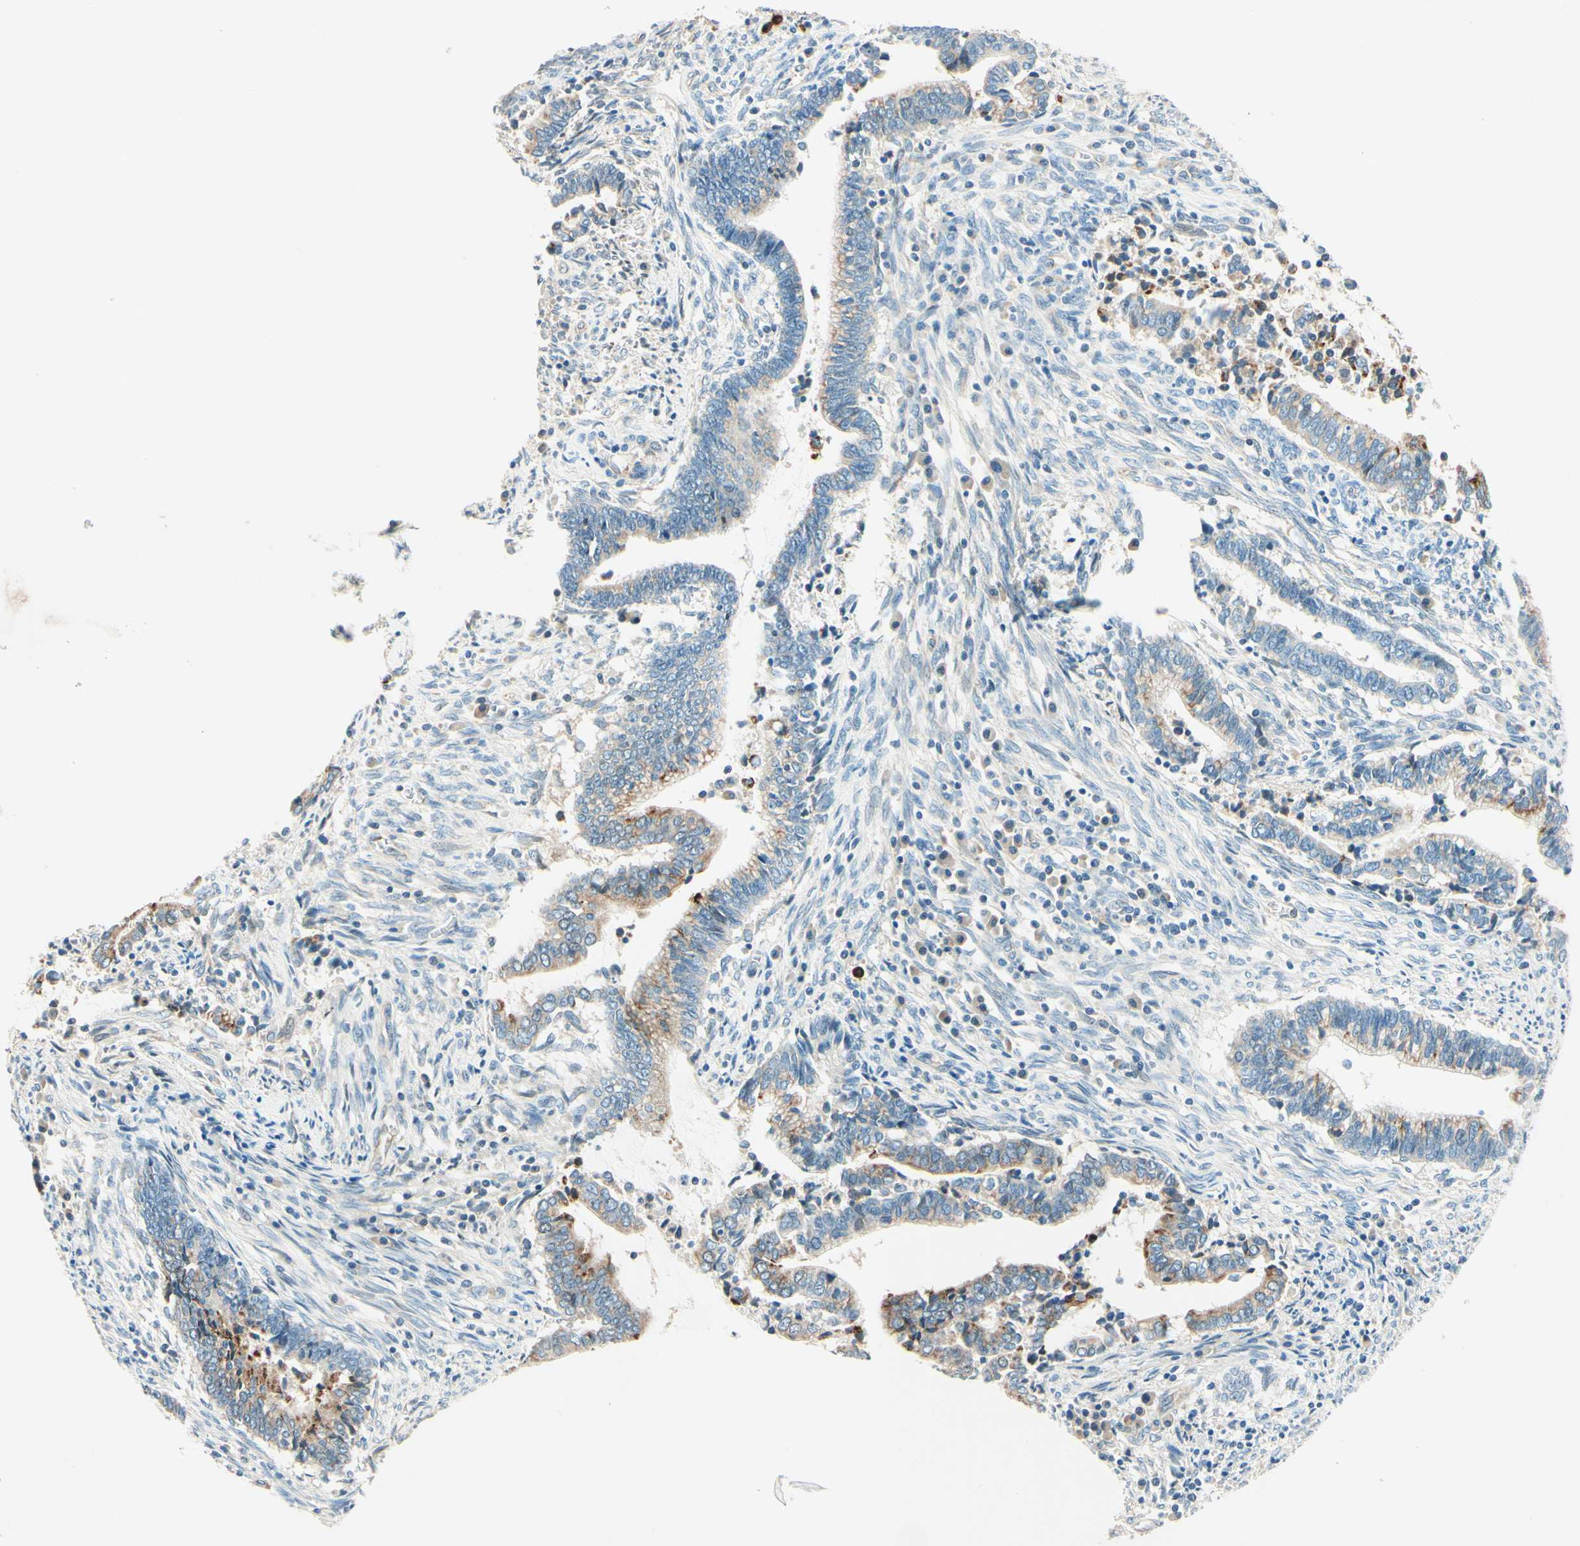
{"staining": {"intensity": "moderate", "quantity": "25%-75%", "location": "cytoplasmic/membranous"}, "tissue": "cervical cancer", "cell_type": "Tumor cells", "image_type": "cancer", "snomed": [{"axis": "morphology", "description": "Adenocarcinoma, NOS"}, {"axis": "topography", "description": "Cervix"}], "caption": "About 25%-75% of tumor cells in human cervical adenocarcinoma exhibit moderate cytoplasmic/membranous protein expression as visualized by brown immunohistochemical staining.", "gene": "TAOK2", "patient": {"sex": "female", "age": 44}}